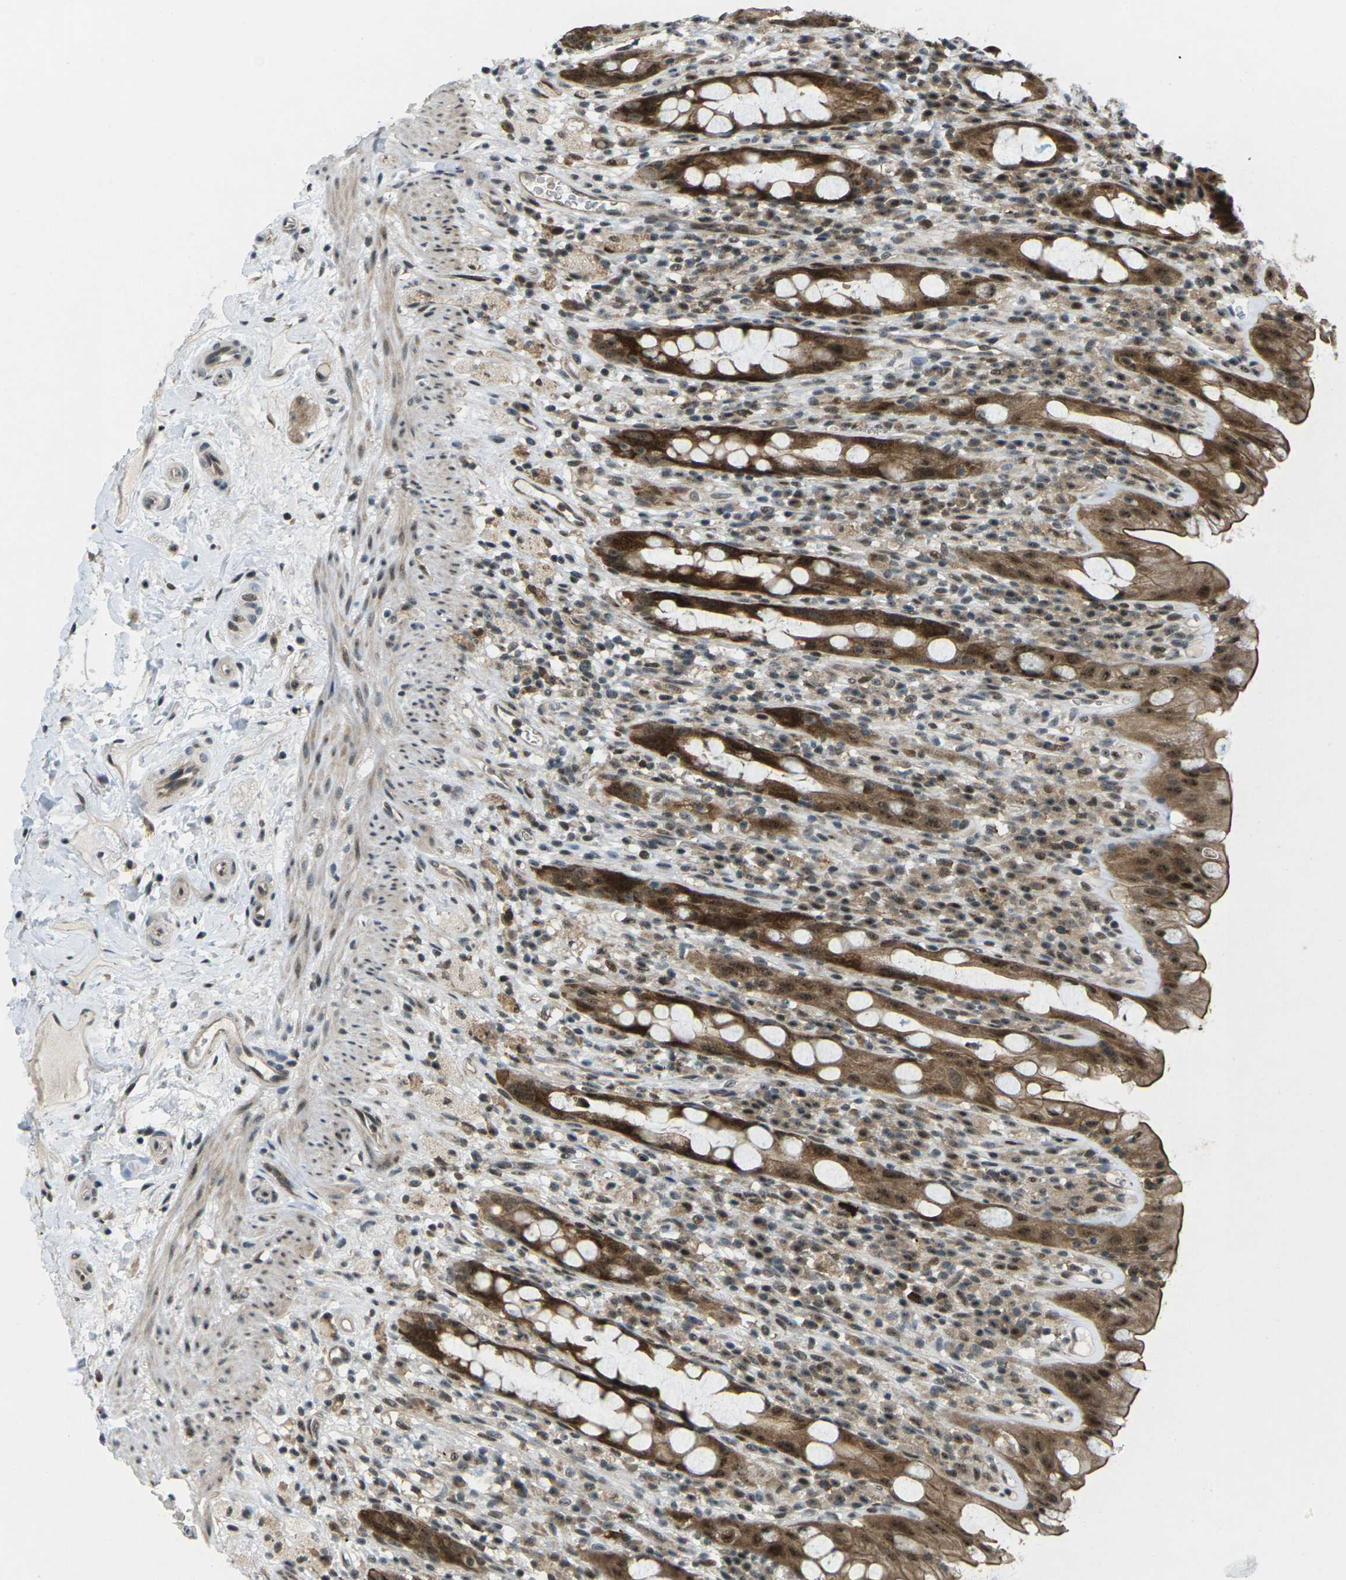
{"staining": {"intensity": "moderate", "quantity": ">75%", "location": "cytoplasmic/membranous,nuclear"}, "tissue": "rectum", "cell_type": "Glandular cells", "image_type": "normal", "snomed": [{"axis": "morphology", "description": "Normal tissue, NOS"}, {"axis": "topography", "description": "Rectum"}], "caption": "Immunohistochemical staining of benign rectum demonstrates >75% levels of moderate cytoplasmic/membranous,nuclear protein staining in approximately >75% of glandular cells. The protein is shown in brown color, while the nuclei are stained blue.", "gene": "UBE2S", "patient": {"sex": "male", "age": 44}}